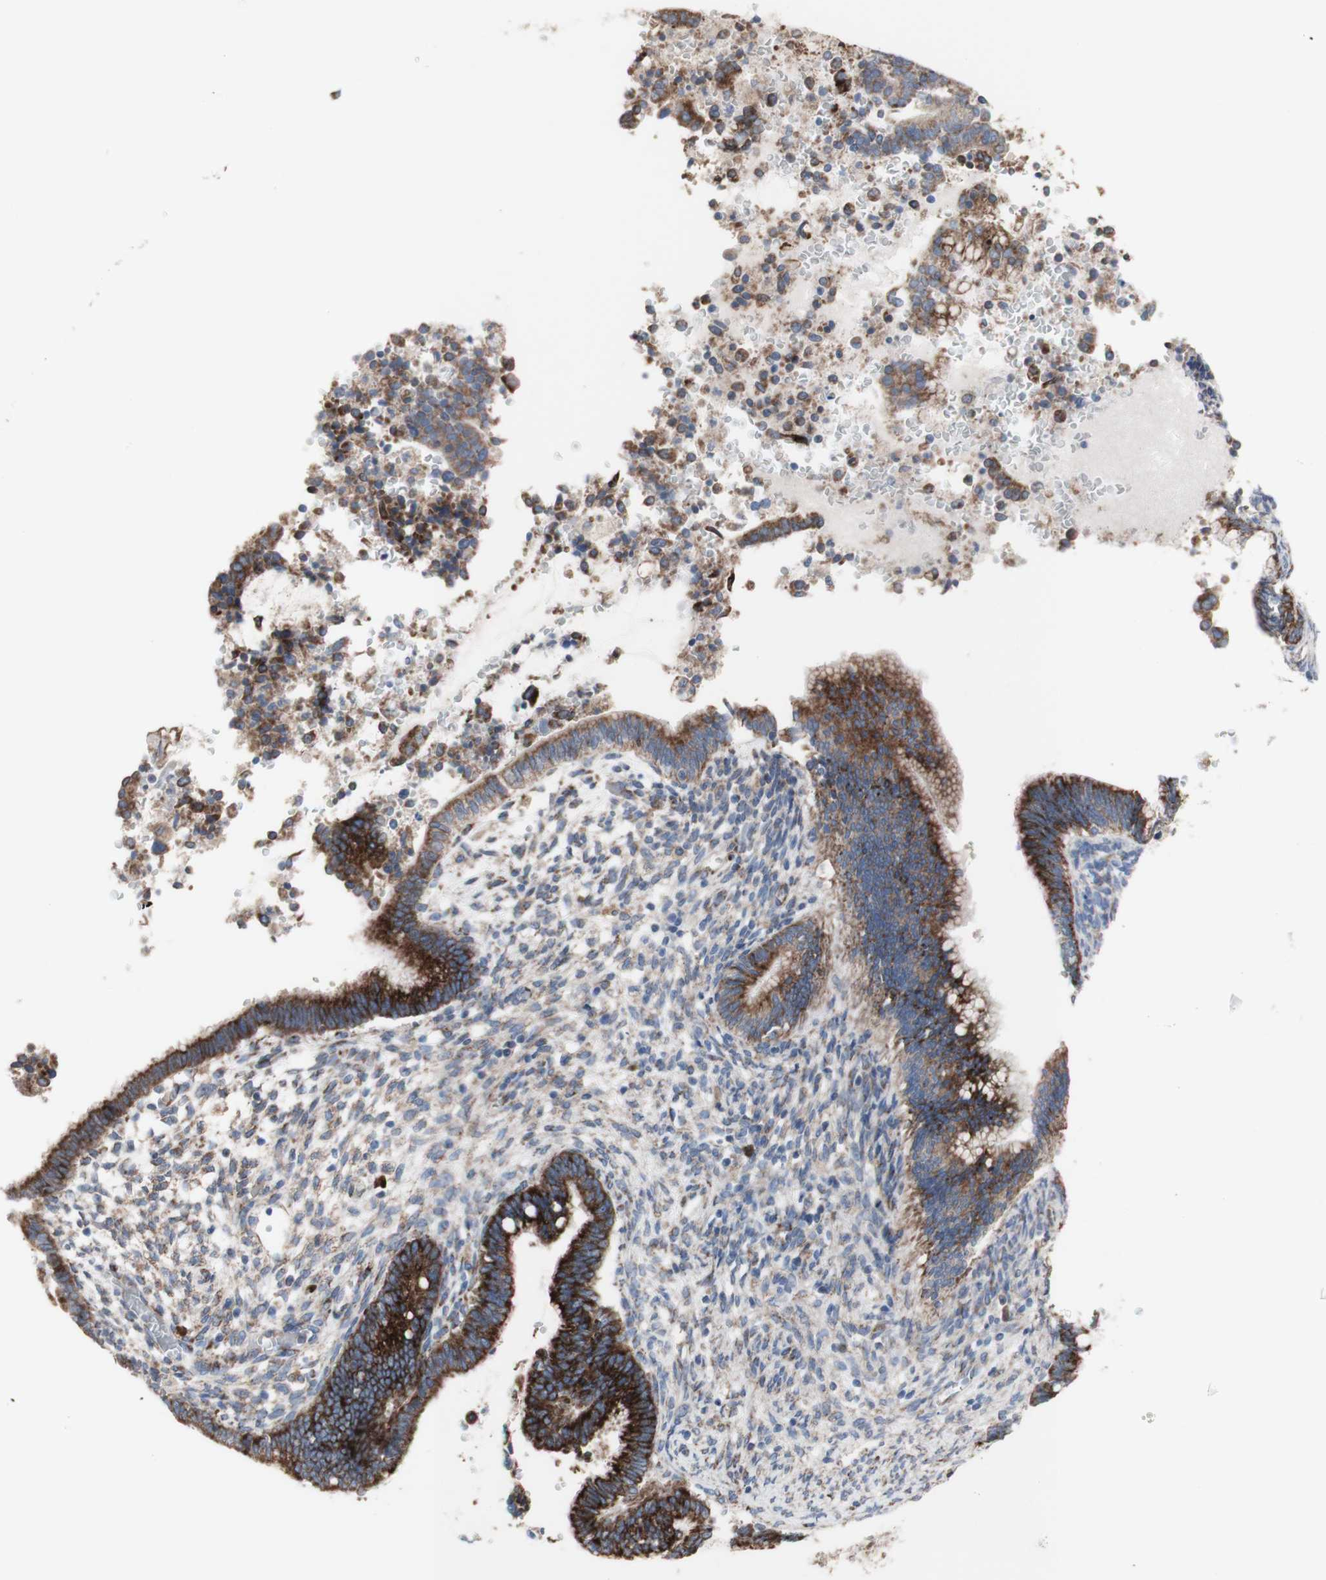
{"staining": {"intensity": "strong", "quantity": ">75%", "location": "cytoplasmic/membranous"}, "tissue": "cervical cancer", "cell_type": "Tumor cells", "image_type": "cancer", "snomed": [{"axis": "morphology", "description": "Adenocarcinoma, NOS"}, {"axis": "topography", "description": "Cervix"}], "caption": "This photomicrograph displays IHC staining of adenocarcinoma (cervical), with high strong cytoplasmic/membranous expression in approximately >75% of tumor cells.", "gene": "AGPAT5", "patient": {"sex": "female", "age": 44}}